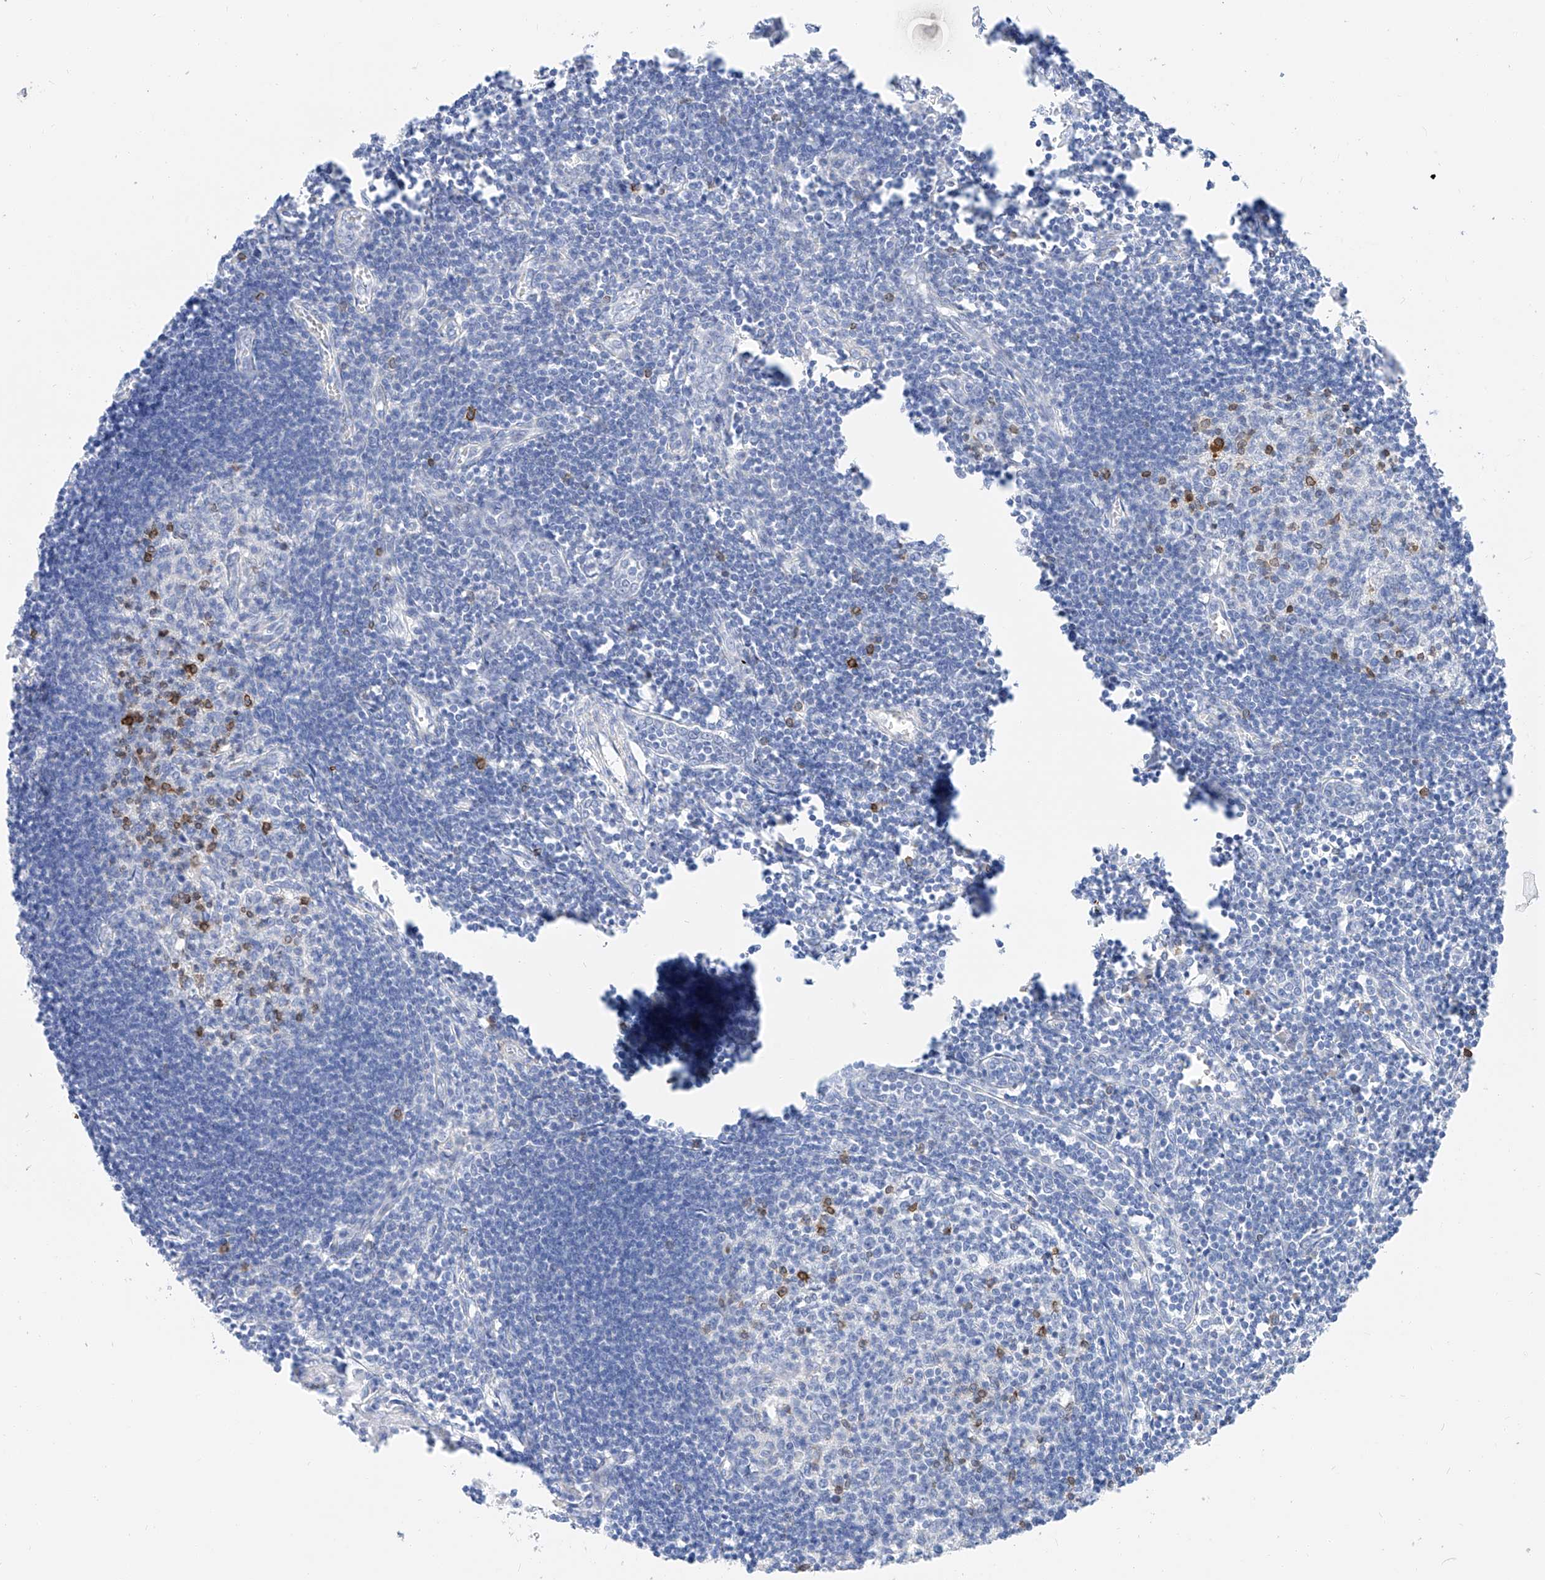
{"staining": {"intensity": "strong", "quantity": "<25%", "location": "cytoplasmic/membranous"}, "tissue": "lymph node", "cell_type": "Germinal center cells", "image_type": "normal", "snomed": [{"axis": "morphology", "description": "Normal tissue, NOS"}, {"axis": "morphology", "description": "Malignant melanoma, Metastatic site"}, {"axis": "topography", "description": "Lymph node"}], "caption": "This histopathology image shows IHC staining of unremarkable lymph node, with medium strong cytoplasmic/membranous expression in about <25% of germinal center cells.", "gene": "MAP7", "patient": {"sex": "male", "age": 41}}